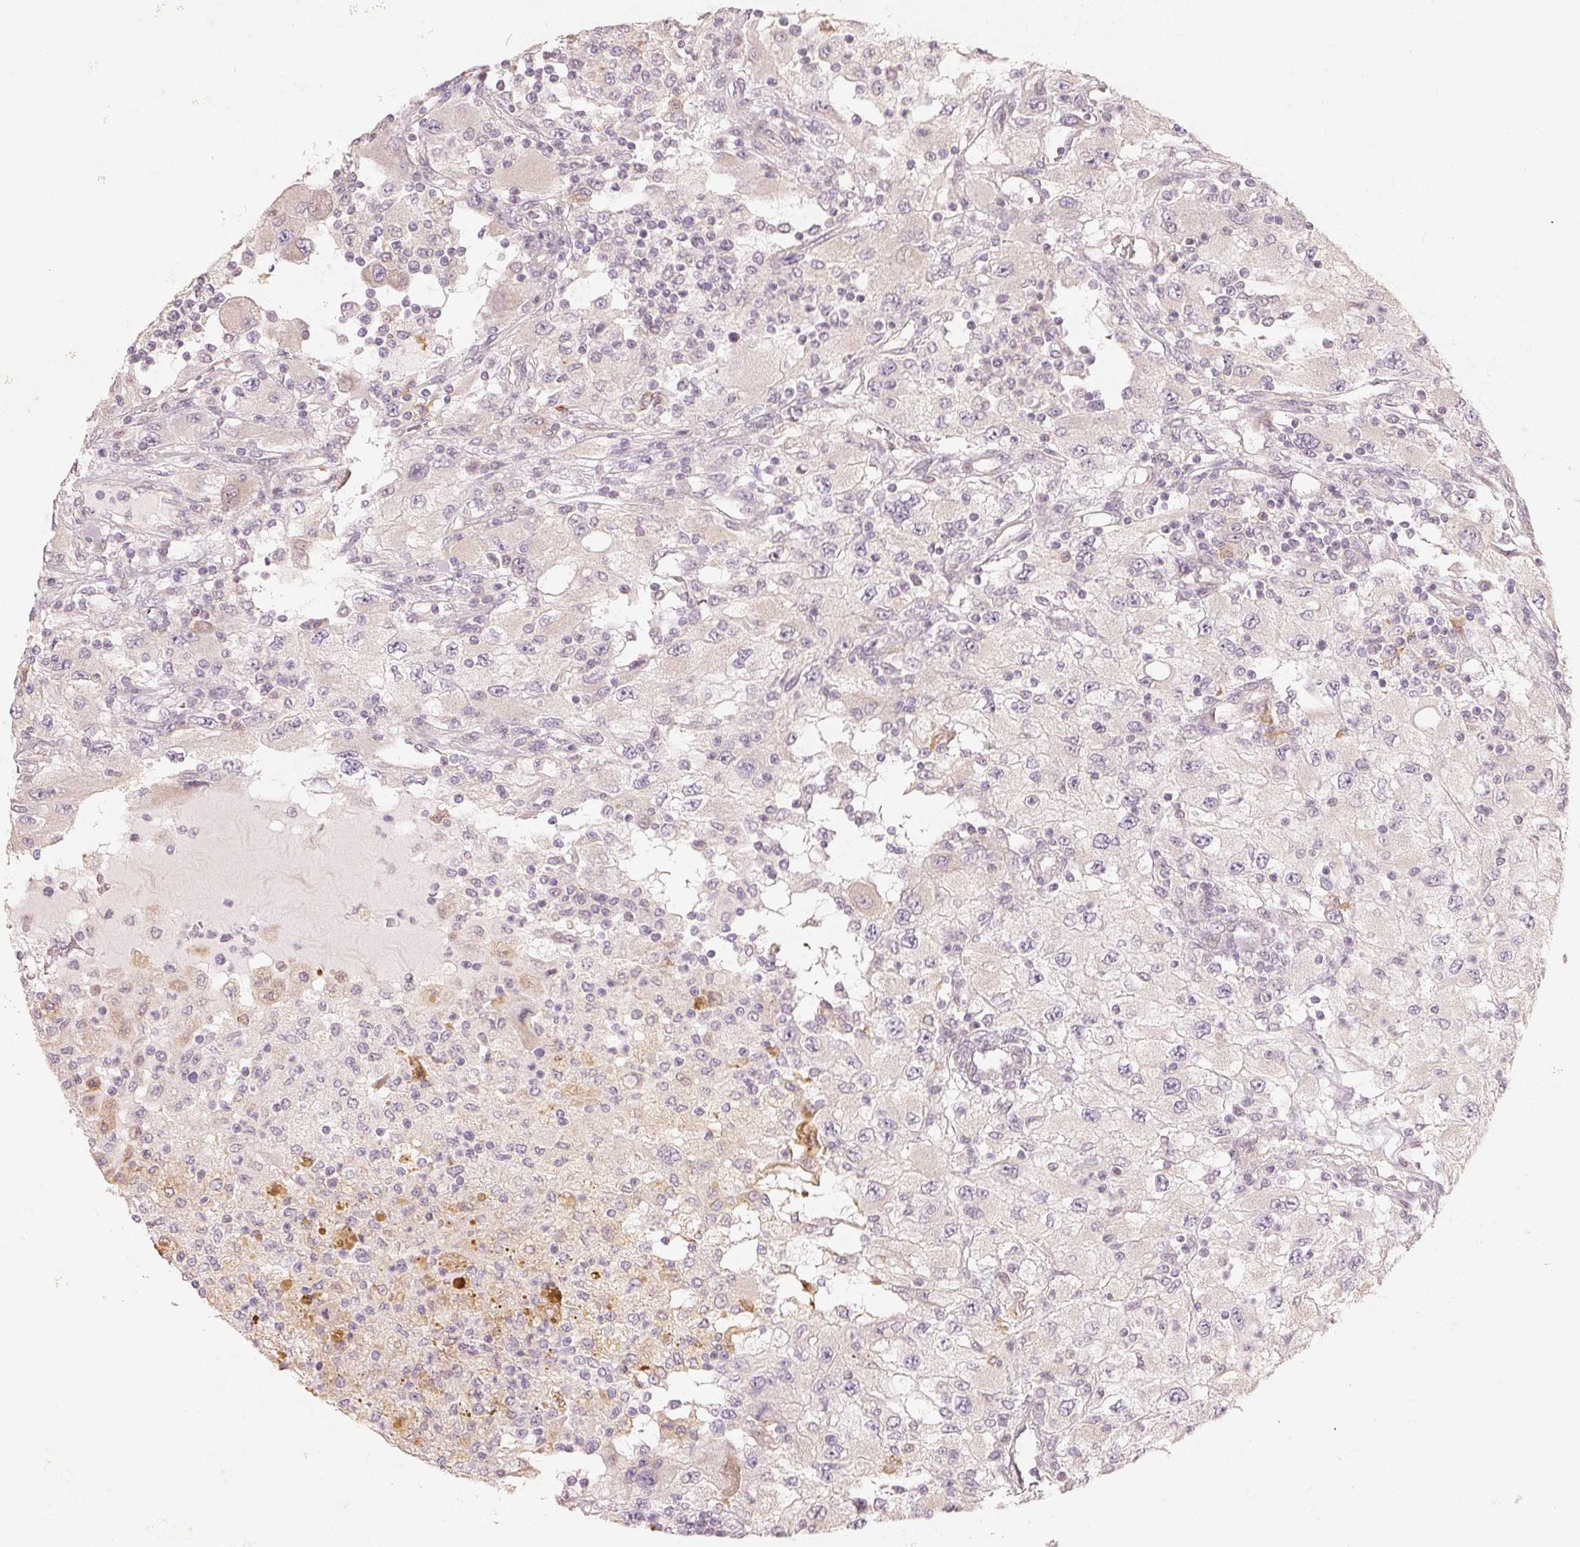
{"staining": {"intensity": "negative", "quantity": "none", "location": "none"}, "tissue": "renal cancer", "cell_type": "Tumor cells", "image_type": "cancer", "snomed": [{"axis": "morphology", "description": "Adenocarcinoma, NOS"}, {"axis": "topography", "description": "Kidney"}], "caption": "Immunohistochemistry (IHC) of renal cancer exhibits no expression in tumor cells.", "gene": "DENND2C", "patient": {"sex": "female", "age": 67}}